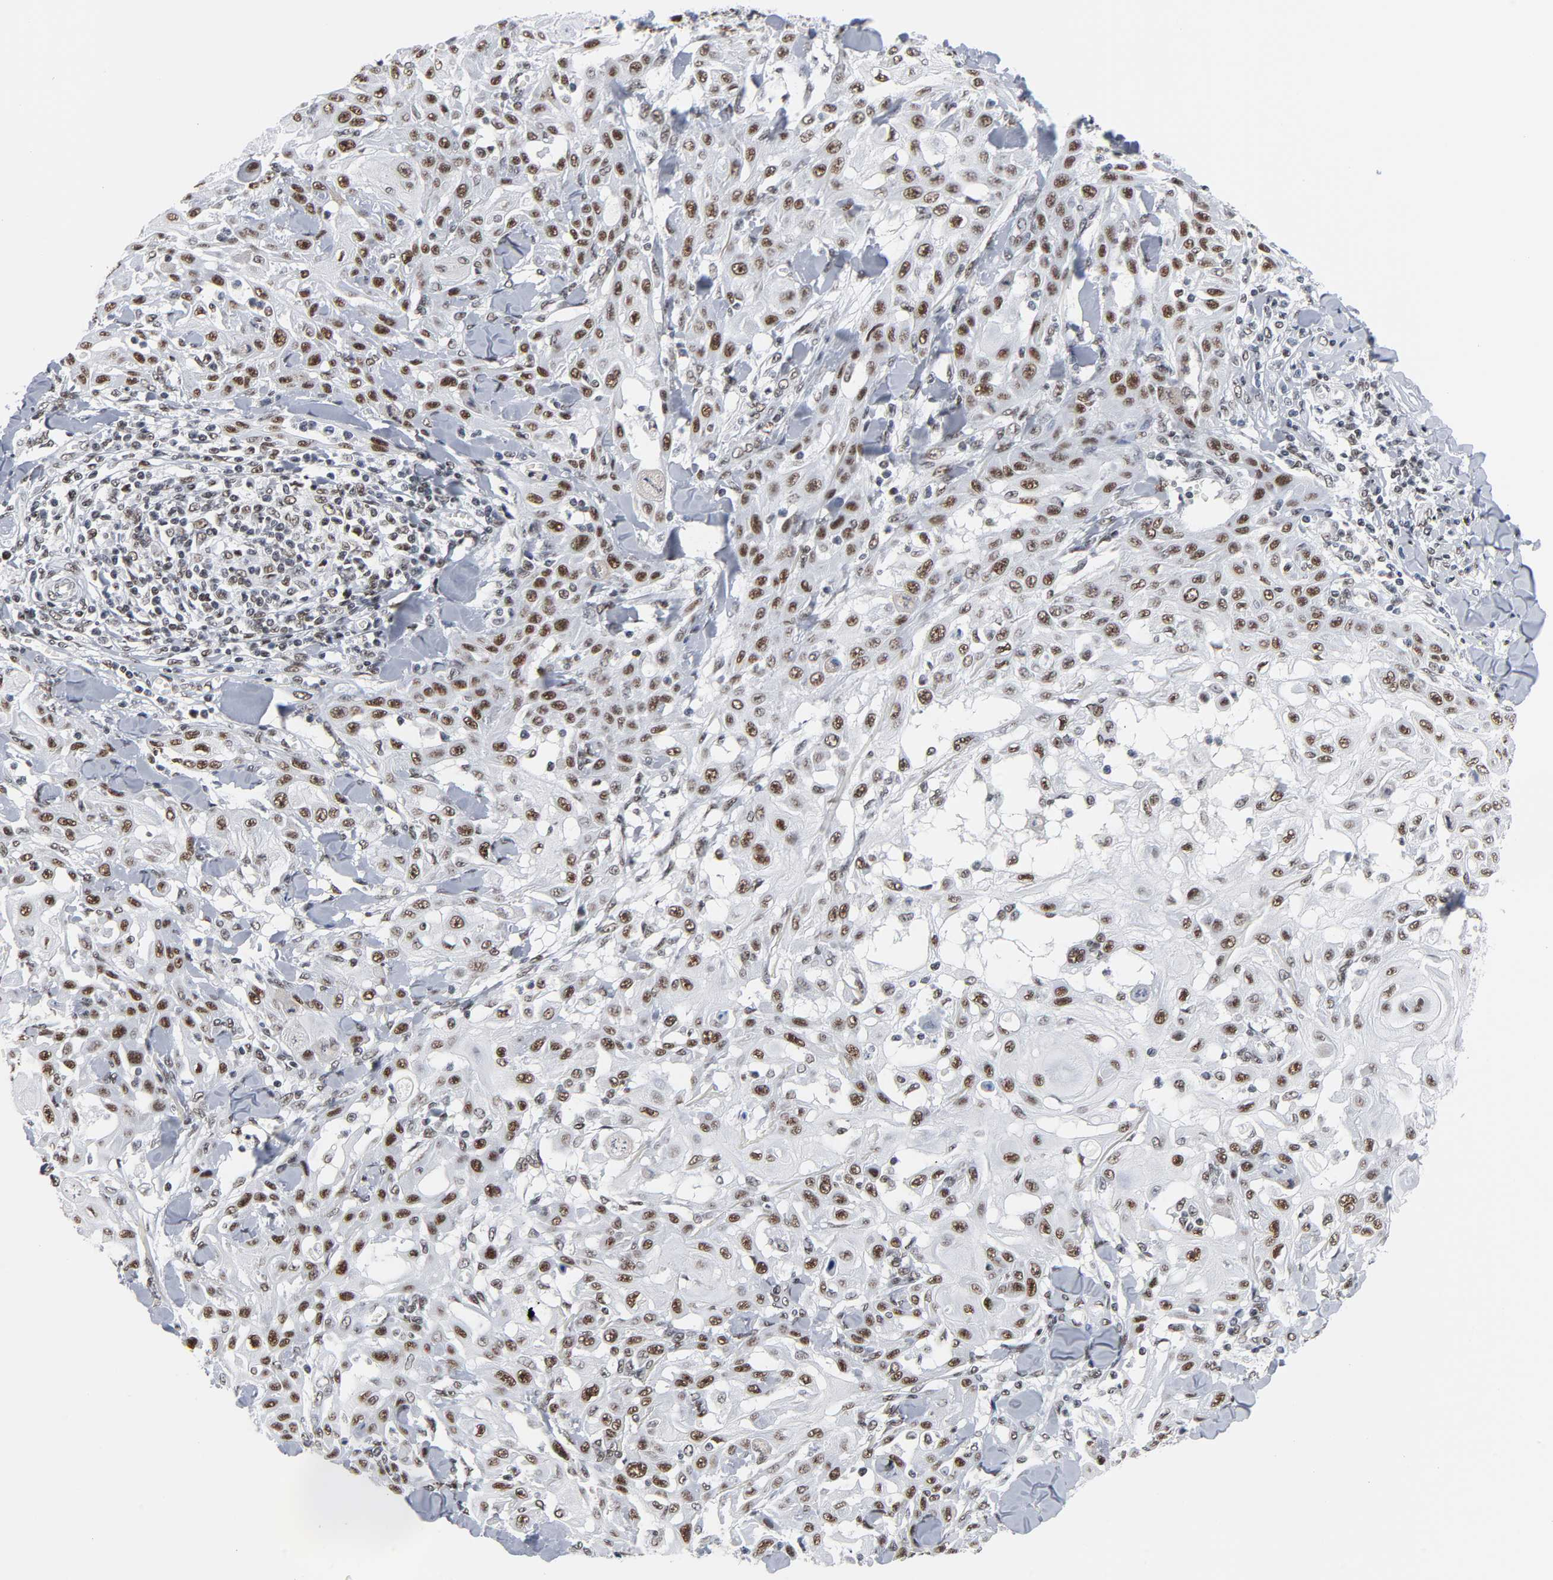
{"staining": {"intensity": "moderate", "quantity": ">75%", "location": "nuclear"}, "tissue": "skin cancer", "cell_type": "Tumor cells", "image_type": "cancer", "snomed": [{"axis": "morphology", "description": "Squamous cell carcinoma, NOS"}, {"axis": "topography", "description": "Skin"}], "caption": "Protein staining by immunohistochemistry exhibits moderate nuclear staining in about >75% of tumor cells in skin cancer.", "gene": "CSTF2", "patient": {"sex": "male", "age": 24}}